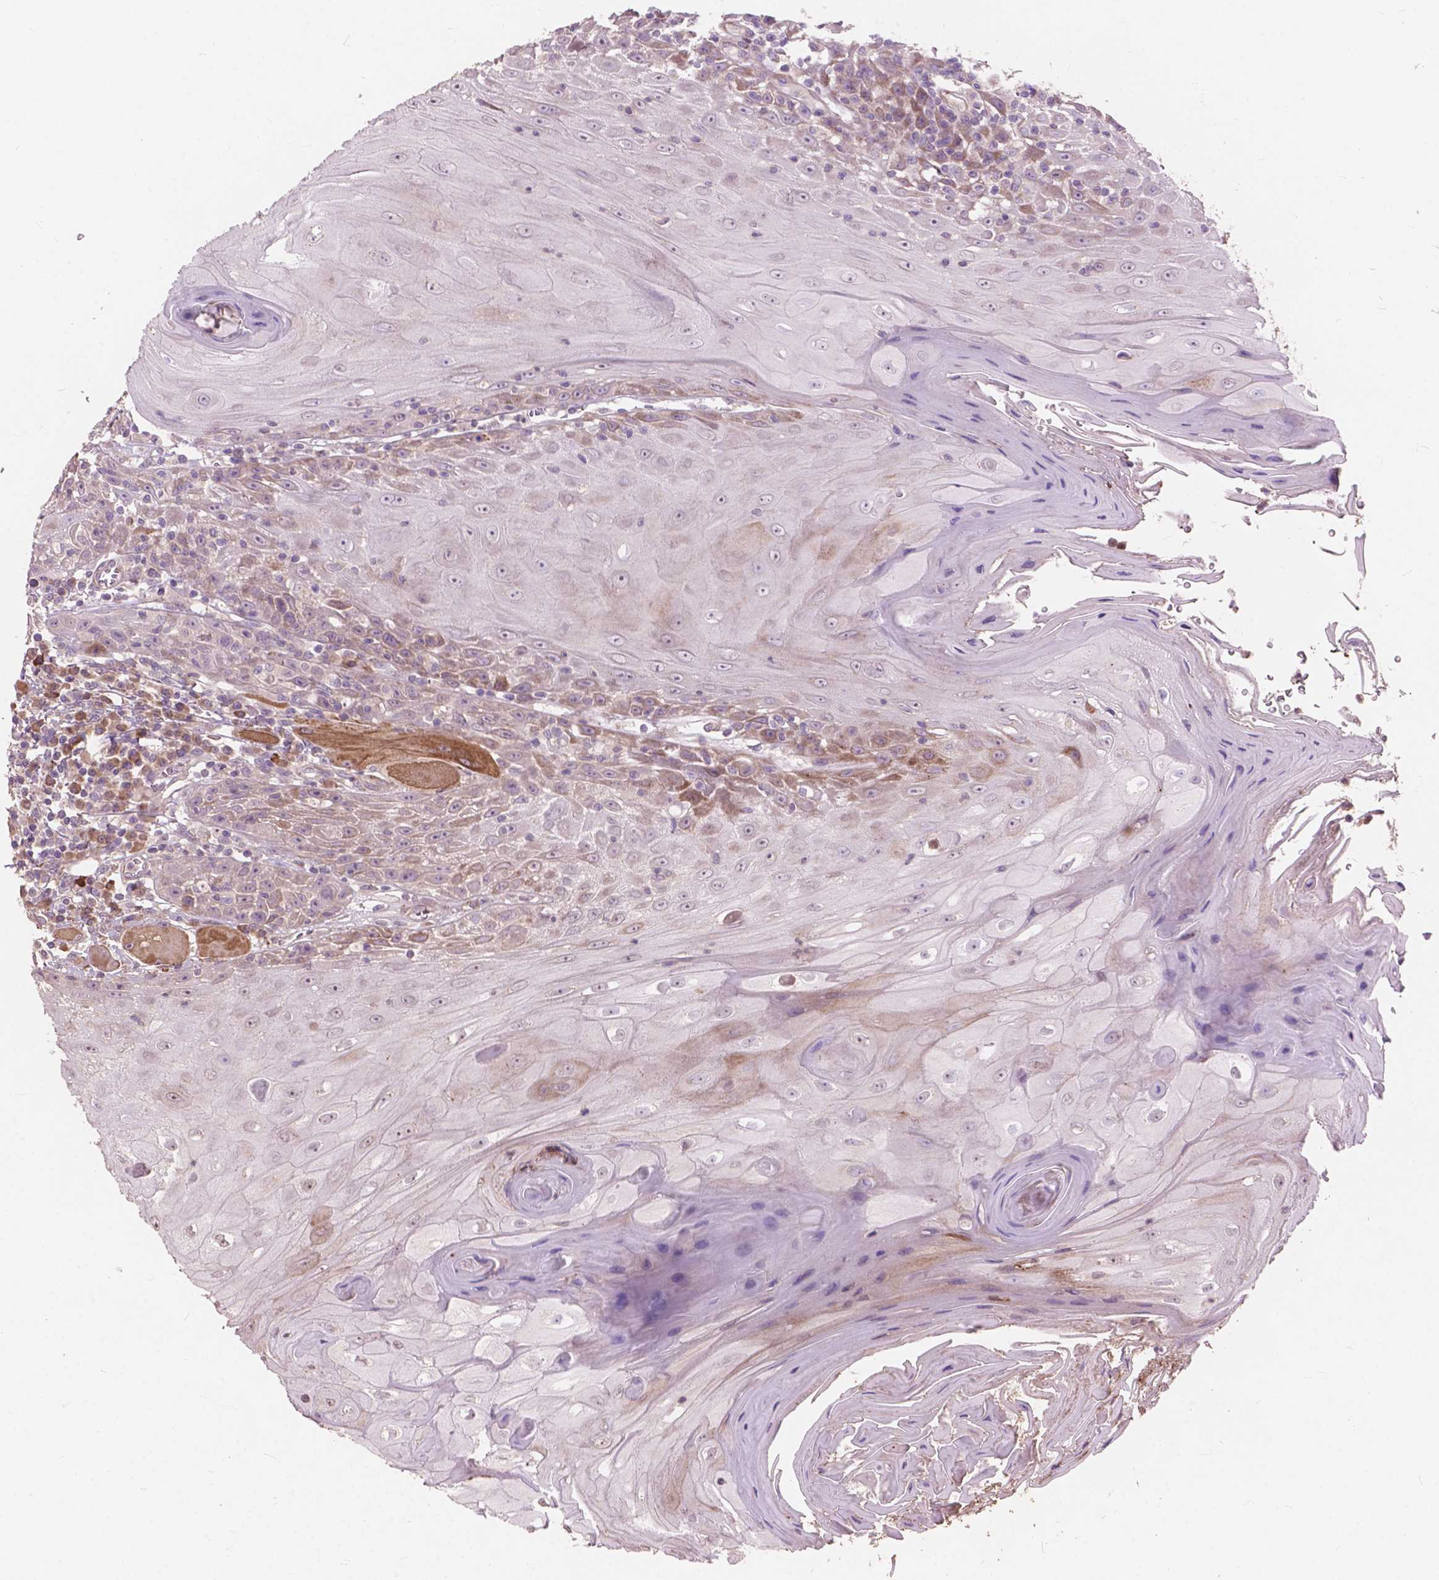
{"staining": {"intensity": "negative", "quantity": "none", "location": "none"}, "tissue": "head and neck cancer", "cell_type": "Tumor cells", "image_type": "cancer", "snomed": [{"axis": "morphology", "description": "Normal tissue, NOS"}, {"axis": "morphology", "description": "Squamous cell carcinoma, NOS"}, {"axis": "topography", "description": "Oral tissue"}, {"axis": "topography", "description": "Head-Neck"}], "caption": "Squamous cell carcinoma (head and neck) stained for a protein using immunohistochemistry (IHC) exhibits no expression tumor cells.", "gene": "FNIP1", "patient": {"sex": "male", "age": 52}}